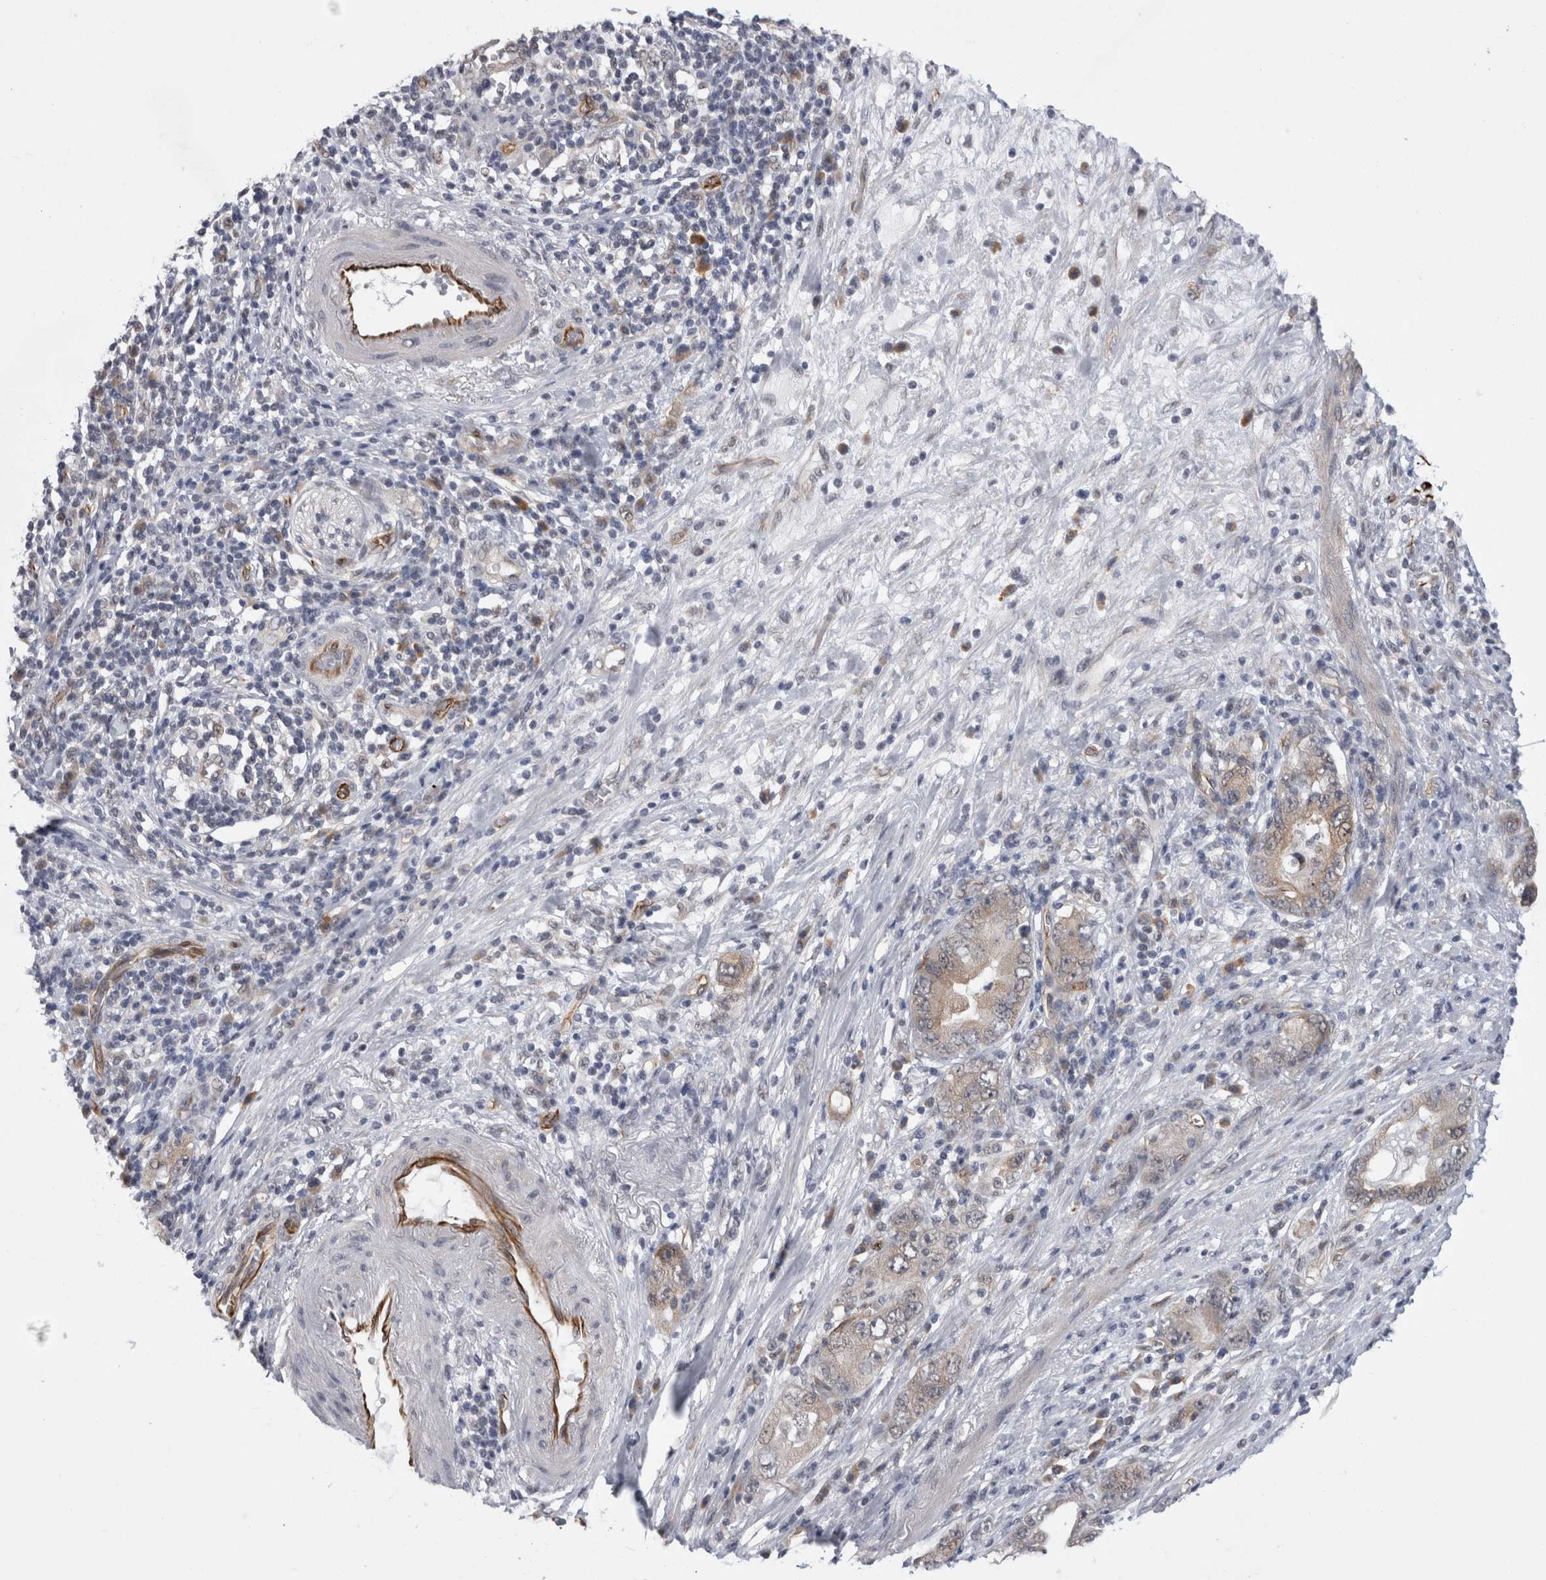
{"staining": {"intensity": "moderate", "quantity": ">75%", "location": "cytoplasmic/membranous"}, "tissue": "stomach cancer", "cell_type": "Tumor cells", "image_type": "cancer", "snomed": [{"axis": "morphology", "description": "Adenocarcinoma, NOS"}, {"axis": "topography", "description": "Stomach, lower"}], "caption": "The immunohistochemical stain highlights moderate cytoplasmic/membranous positivity in tumor cells of stomach cancer (adenocarcinoma) tissue.", "gene": "FAM83H", "patient": {"sex": "female", "age": 93}}